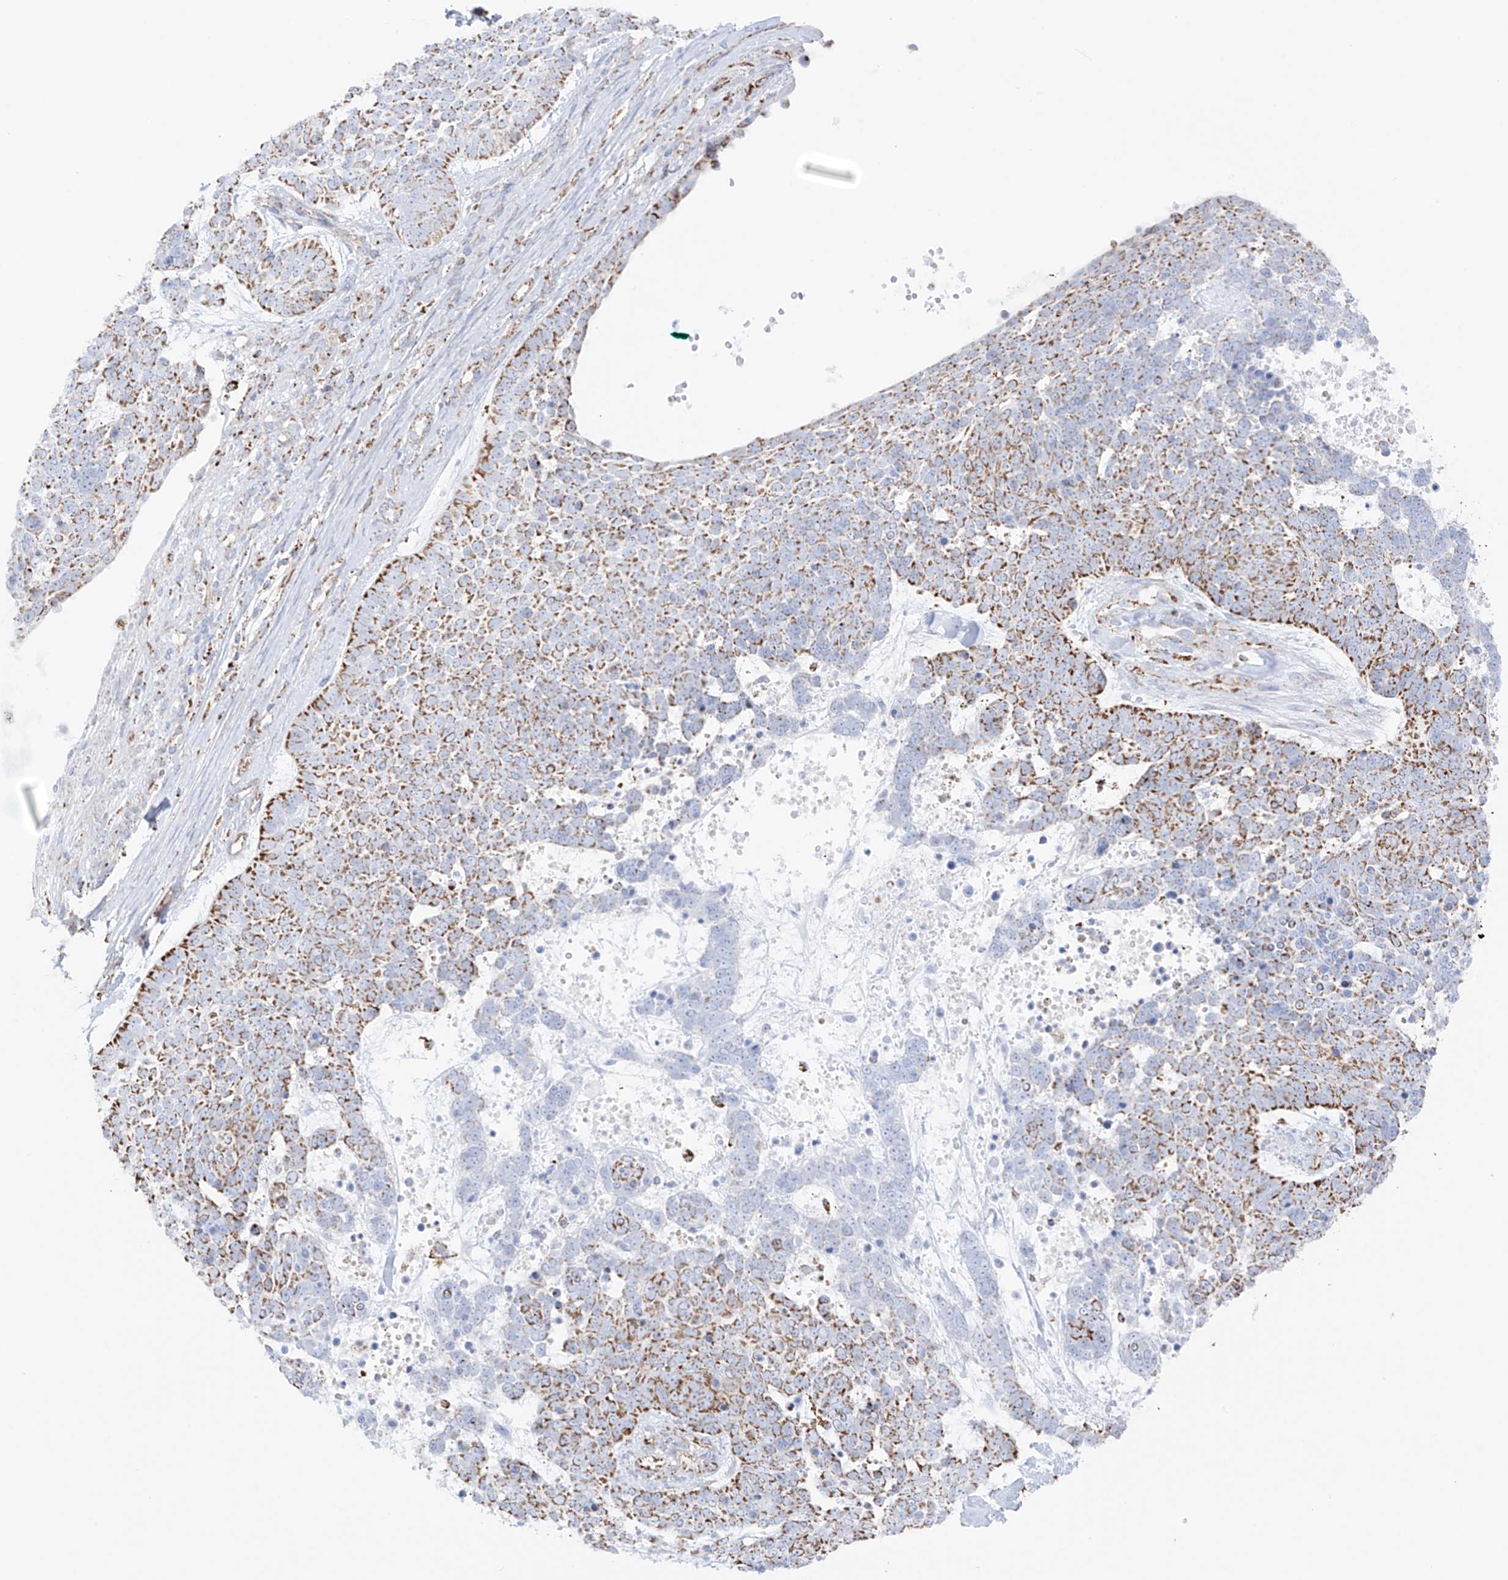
{"staining": {"intensity": "moderate", "quantity": ">75%", "location": "cytoplasmic/membranous"}, "tissue": "skin cancer", "cell_type": "Tumor cells", "image_type": "cancer", "snomed": [{"axis": "morphology", "description": "Basal cell carcinoma"}, {"axis": "topography", "description": "Skin"}], "caption": "Immunohistochemistry of human skin basal cell carcinoma exhibits medium levels of moderate cytoplasmic/membranous expression in approximately >75% of tumor cells.", "gene": "XKR3", "patient": {"sex": "female", "age": 81}}